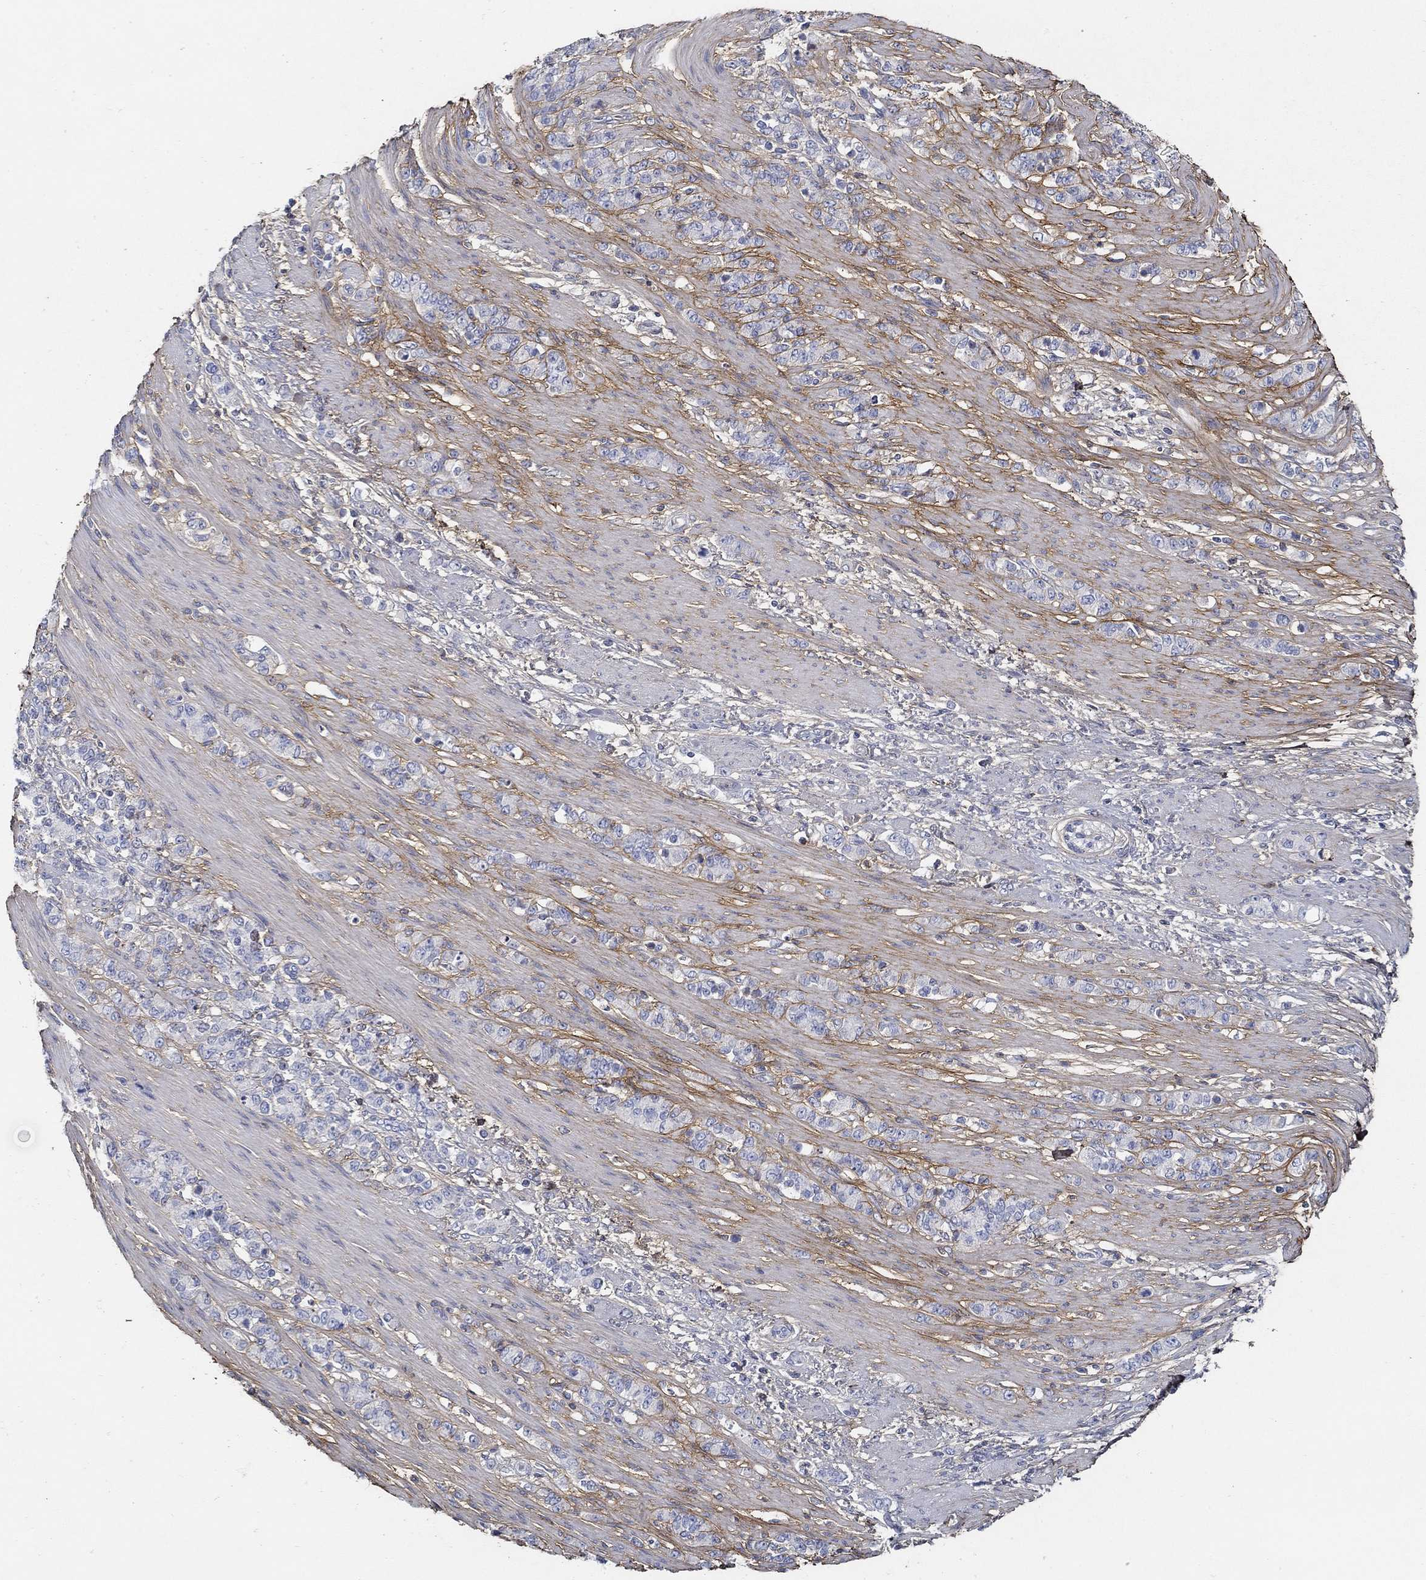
{"staining": {"intensity": "negative", "quantity": "none", "location": "none"}, "tissue": "stomach cancer", "cell_type": "Tumor cells", "image_type": "cancer", "snomed": [{"axis": "morphology", "description": "Normal tissue, NOS"}, {"axis": "morphology", "description": "Adenocarcinoma, NOS"}, {"axis": "topography", "description": "Stomach"}], "caption": "Immunohistochemistry image of neoplastic tissue: stomach adenocarcinoma stained with DAB (3,3'-diaminobenzidine) displays no significant protein expression in tumor cells.", "gene": "TGFBI", "patient": {"sex": "female", "age": 79}}